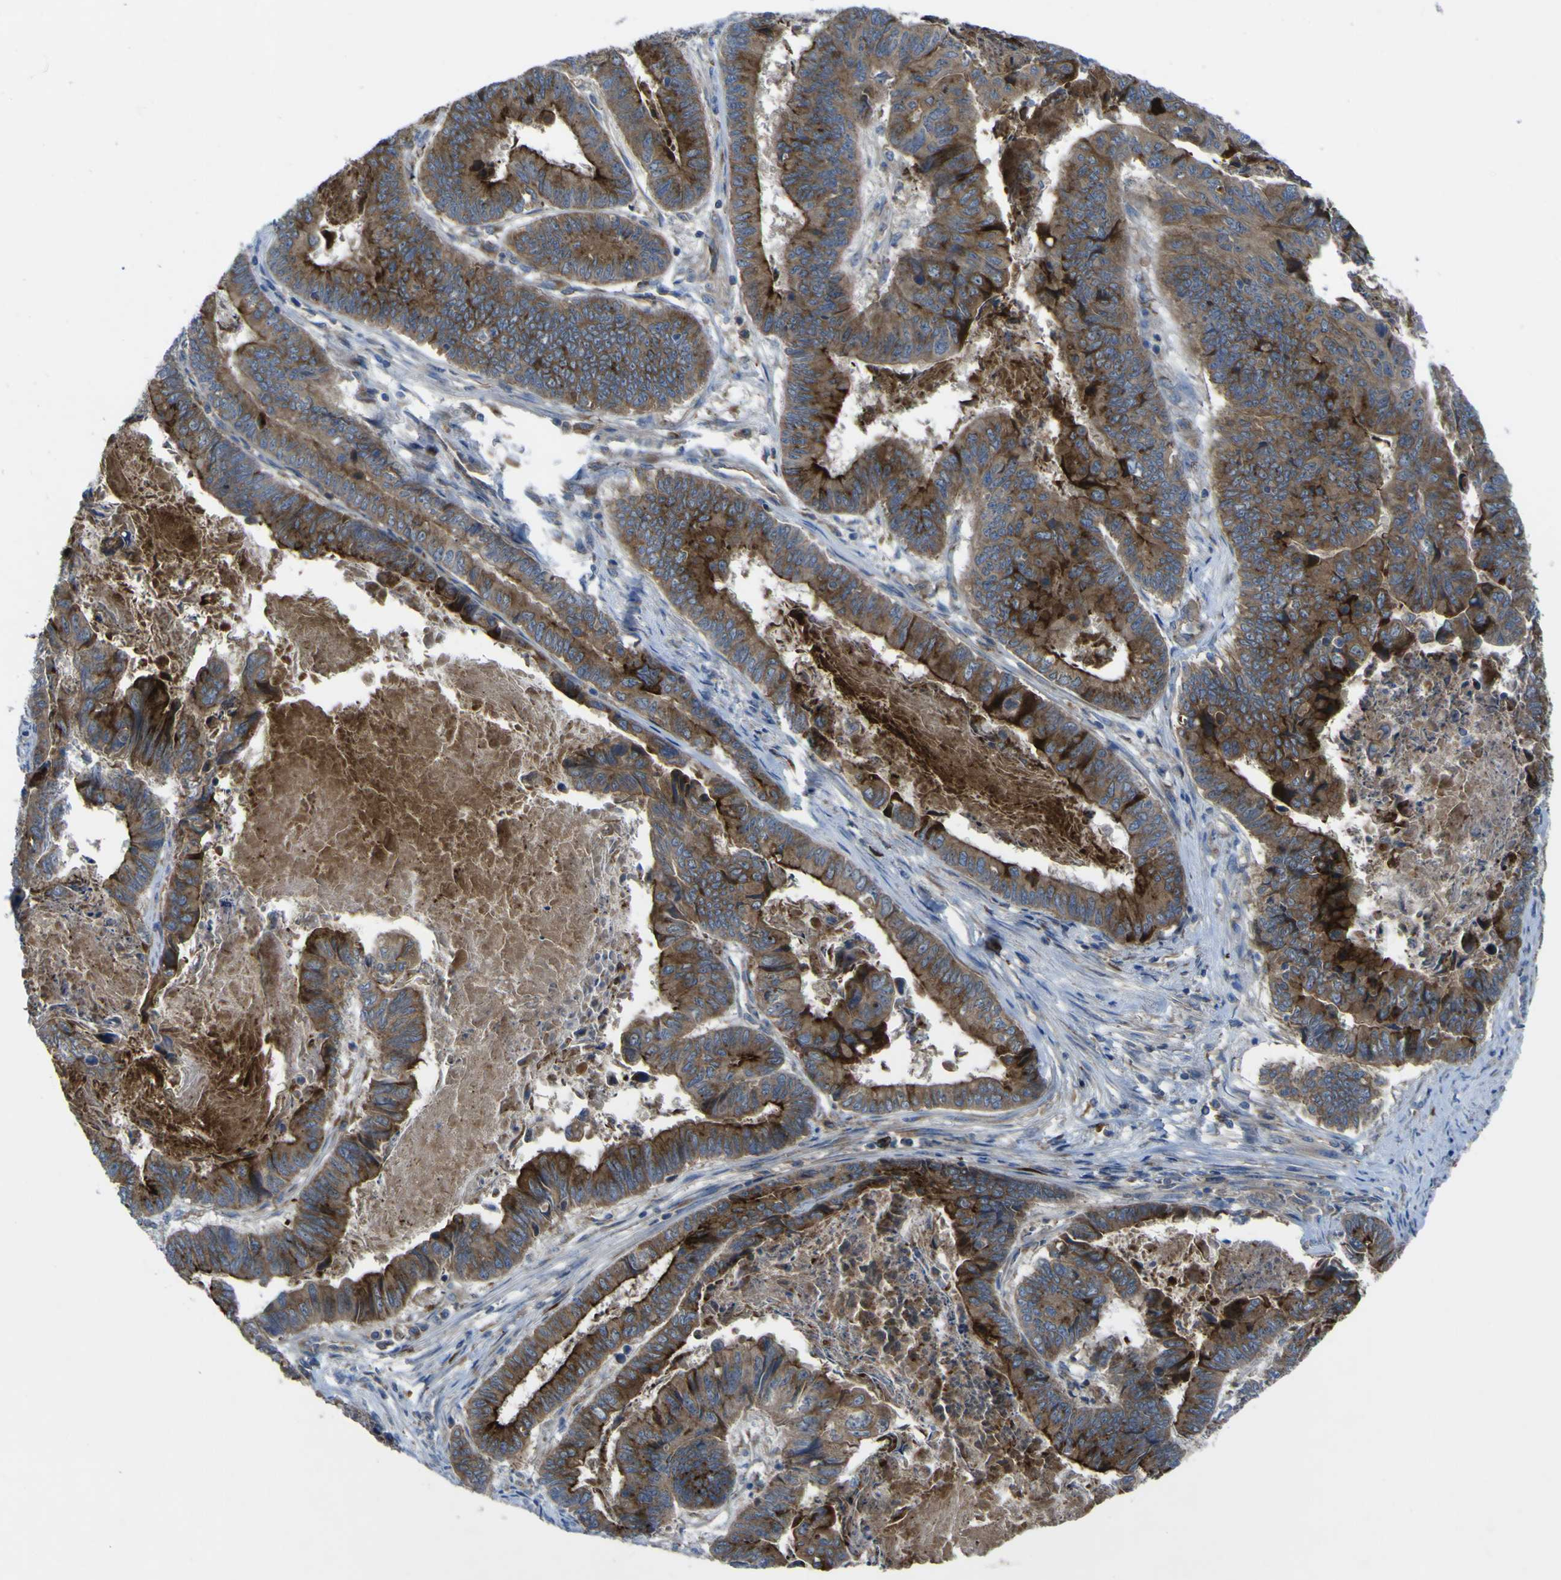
{"staining": {"intensity": "strong", "quantity": "25%-75%", "location": "cytoplasmic/membranous"}, "tissue": "stomach cancer", "cell_type": "Tumor cells", "image_type": "cancer", "snomed": [{"axis": "morphology", "description": "Adenocarcinoma, NOS"}, {"axis": "topography", "description": "Stomach, lower"}], "caption": "Adenocarcinoma (stomach) stained with a protein marker displays strong staining in tumor cells.", "gene": "CST3", "patient": {"sex": "male", "age": 77}}